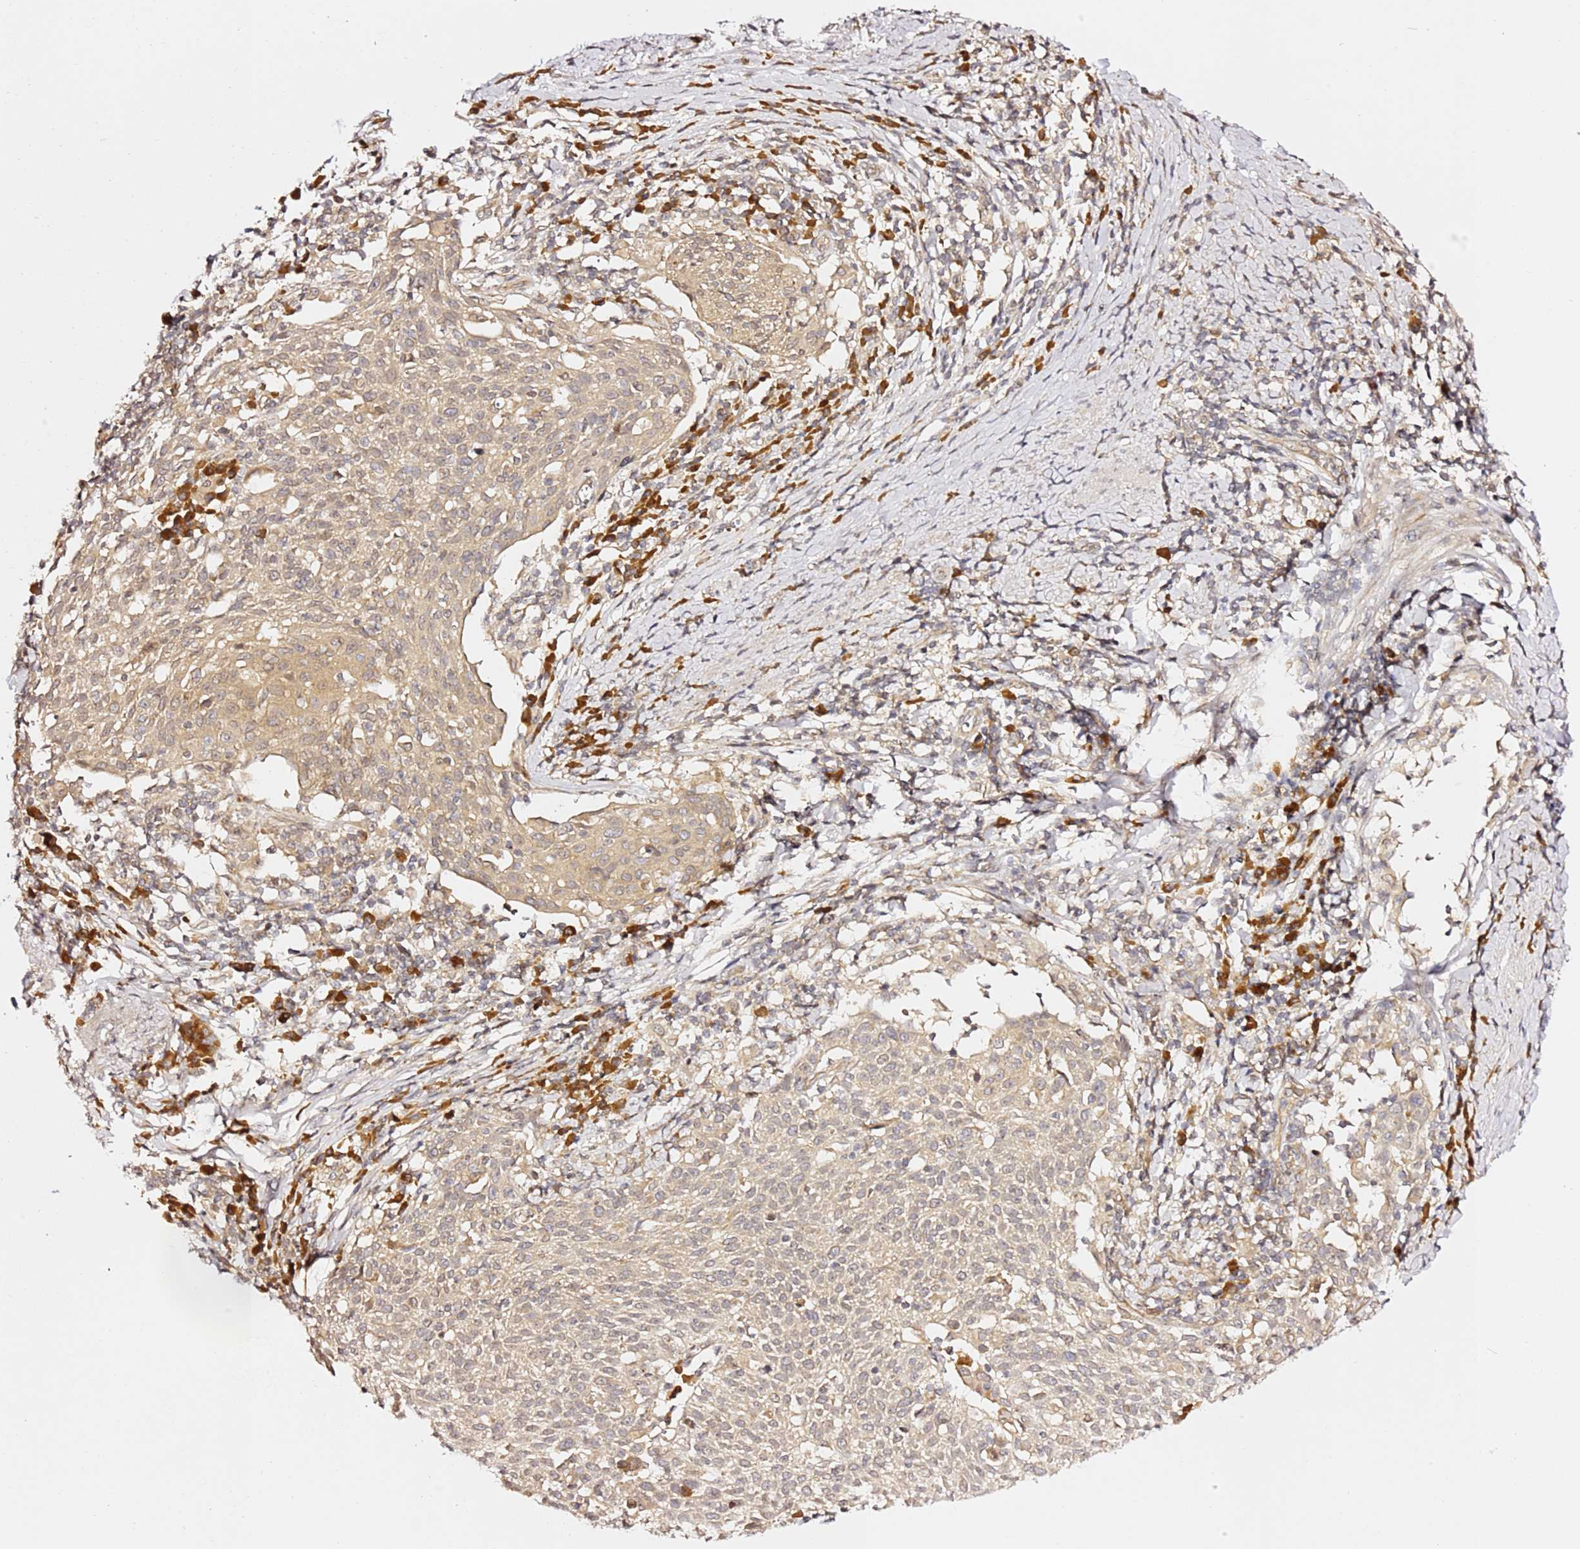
{"staining": {"intensity": "weak", "quantity": ">75%", "location": "cytoplasmic/membranous"}, "tissue": "cervical cancer", "cell_type": "Tumor cells", "image_type": "cancer", "snomed": [{"axis": "morphology", "description": "Squamous cell carcinoma, NOS"}, {"axis": "topography", "description": "Cervix"}], "caption": "Tumor cells reveal low levels of weak cytoplasmic/membranous positivity in approximately >75% of cells in human cervical squamous cell carcinoma. Nuclei are stained in blue.", "gene": "OSBPL2", "patient": {"sex": "female", "age": 52}}